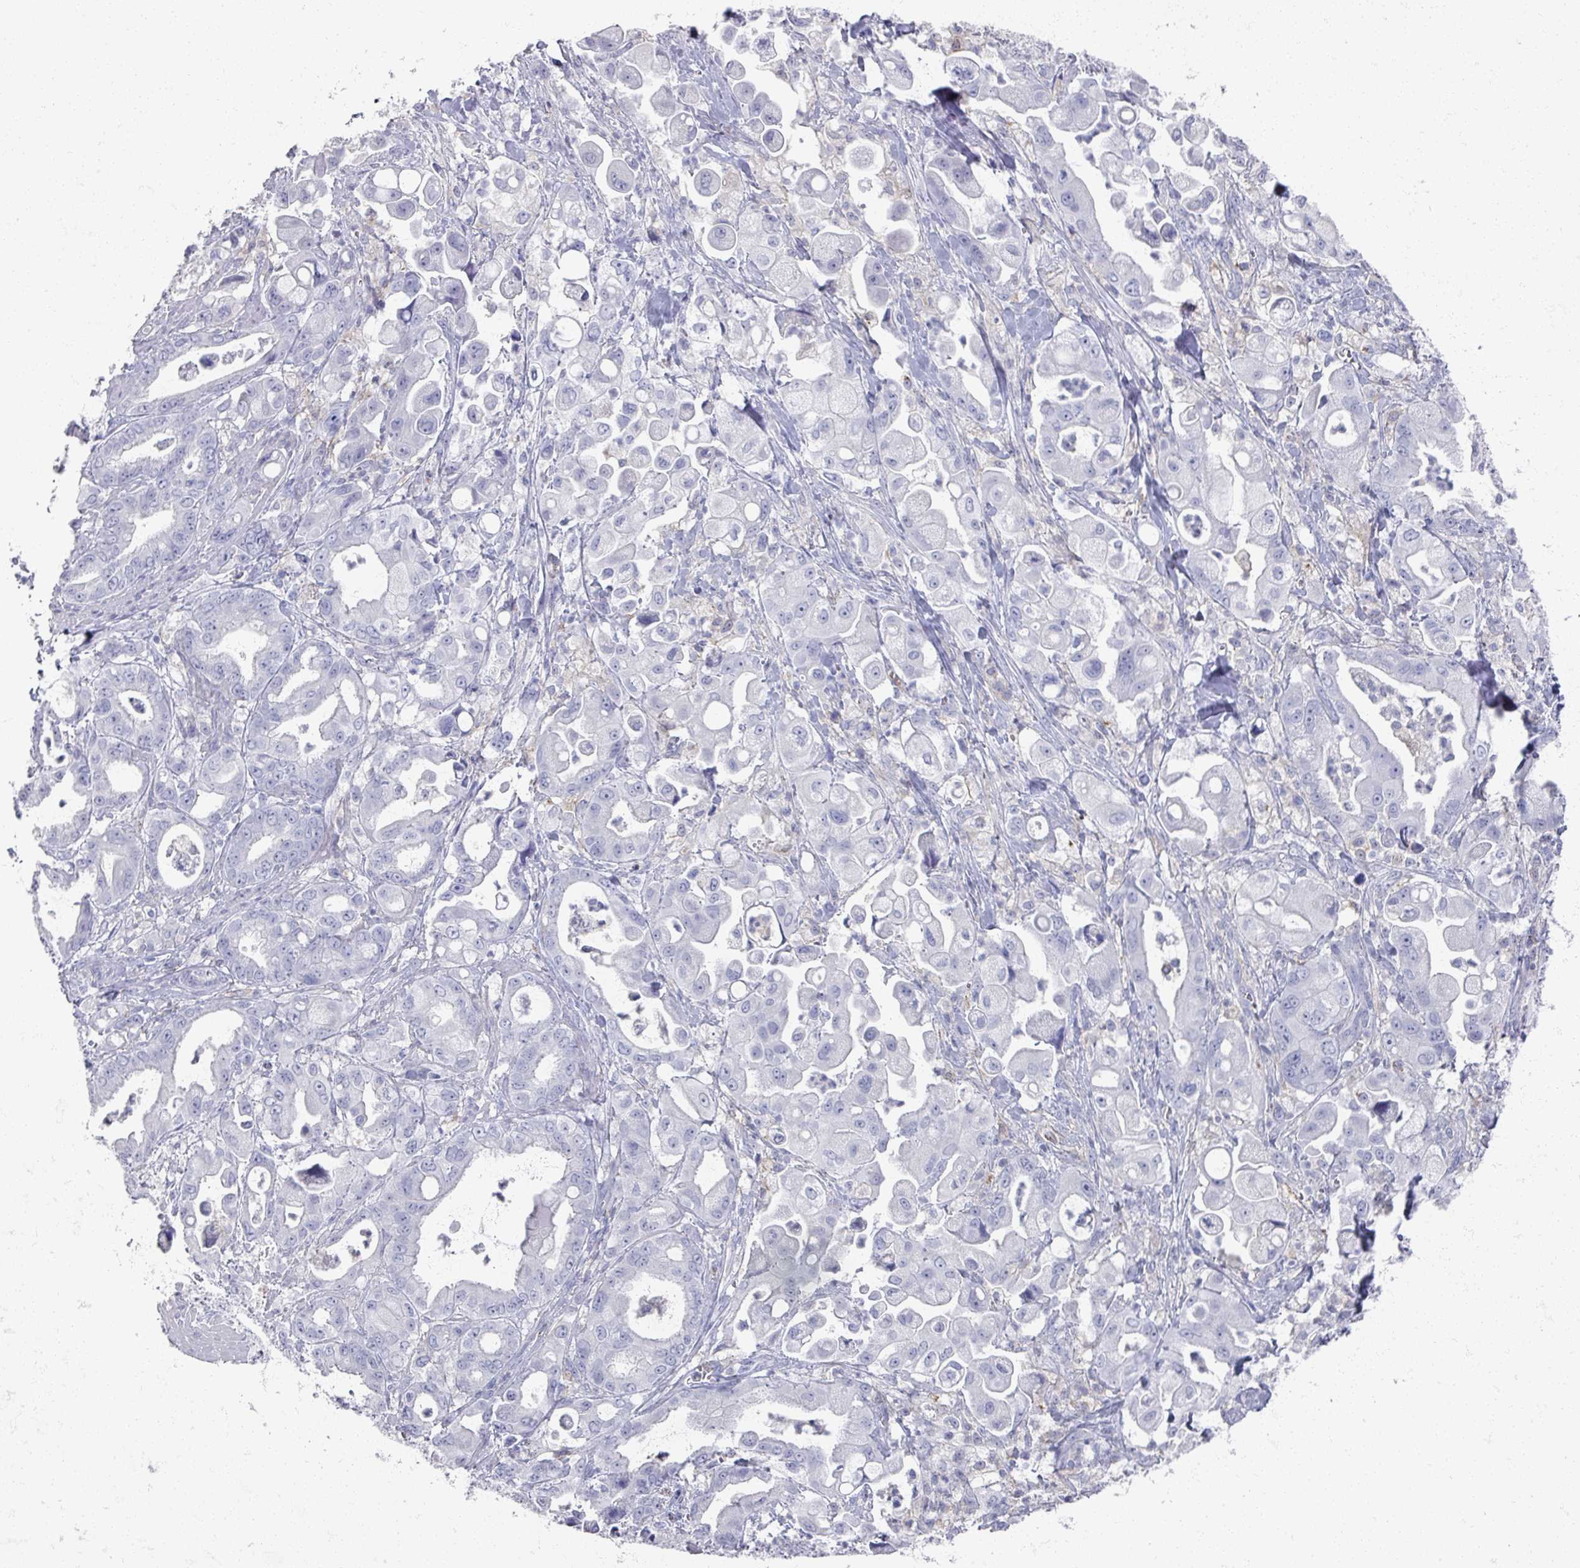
{"staining": {"intensity": "negative", "quantity": "none", "location": "none"}, "tissue": "pancreatic cancer", "cell_type": "Tumor cells", "image_type": "cancer", "snomed": [{"axis": "morphology", "description": "Adenocarcinoma, NOS"}, {"axis": "topography", "description": "Pancreas"}], "caption": "Protein analysis of pancreatic cancer reveals no significant expression in tumor cells.", "gene": "OMG", "patient": {"sex": "male", "age": 68}}